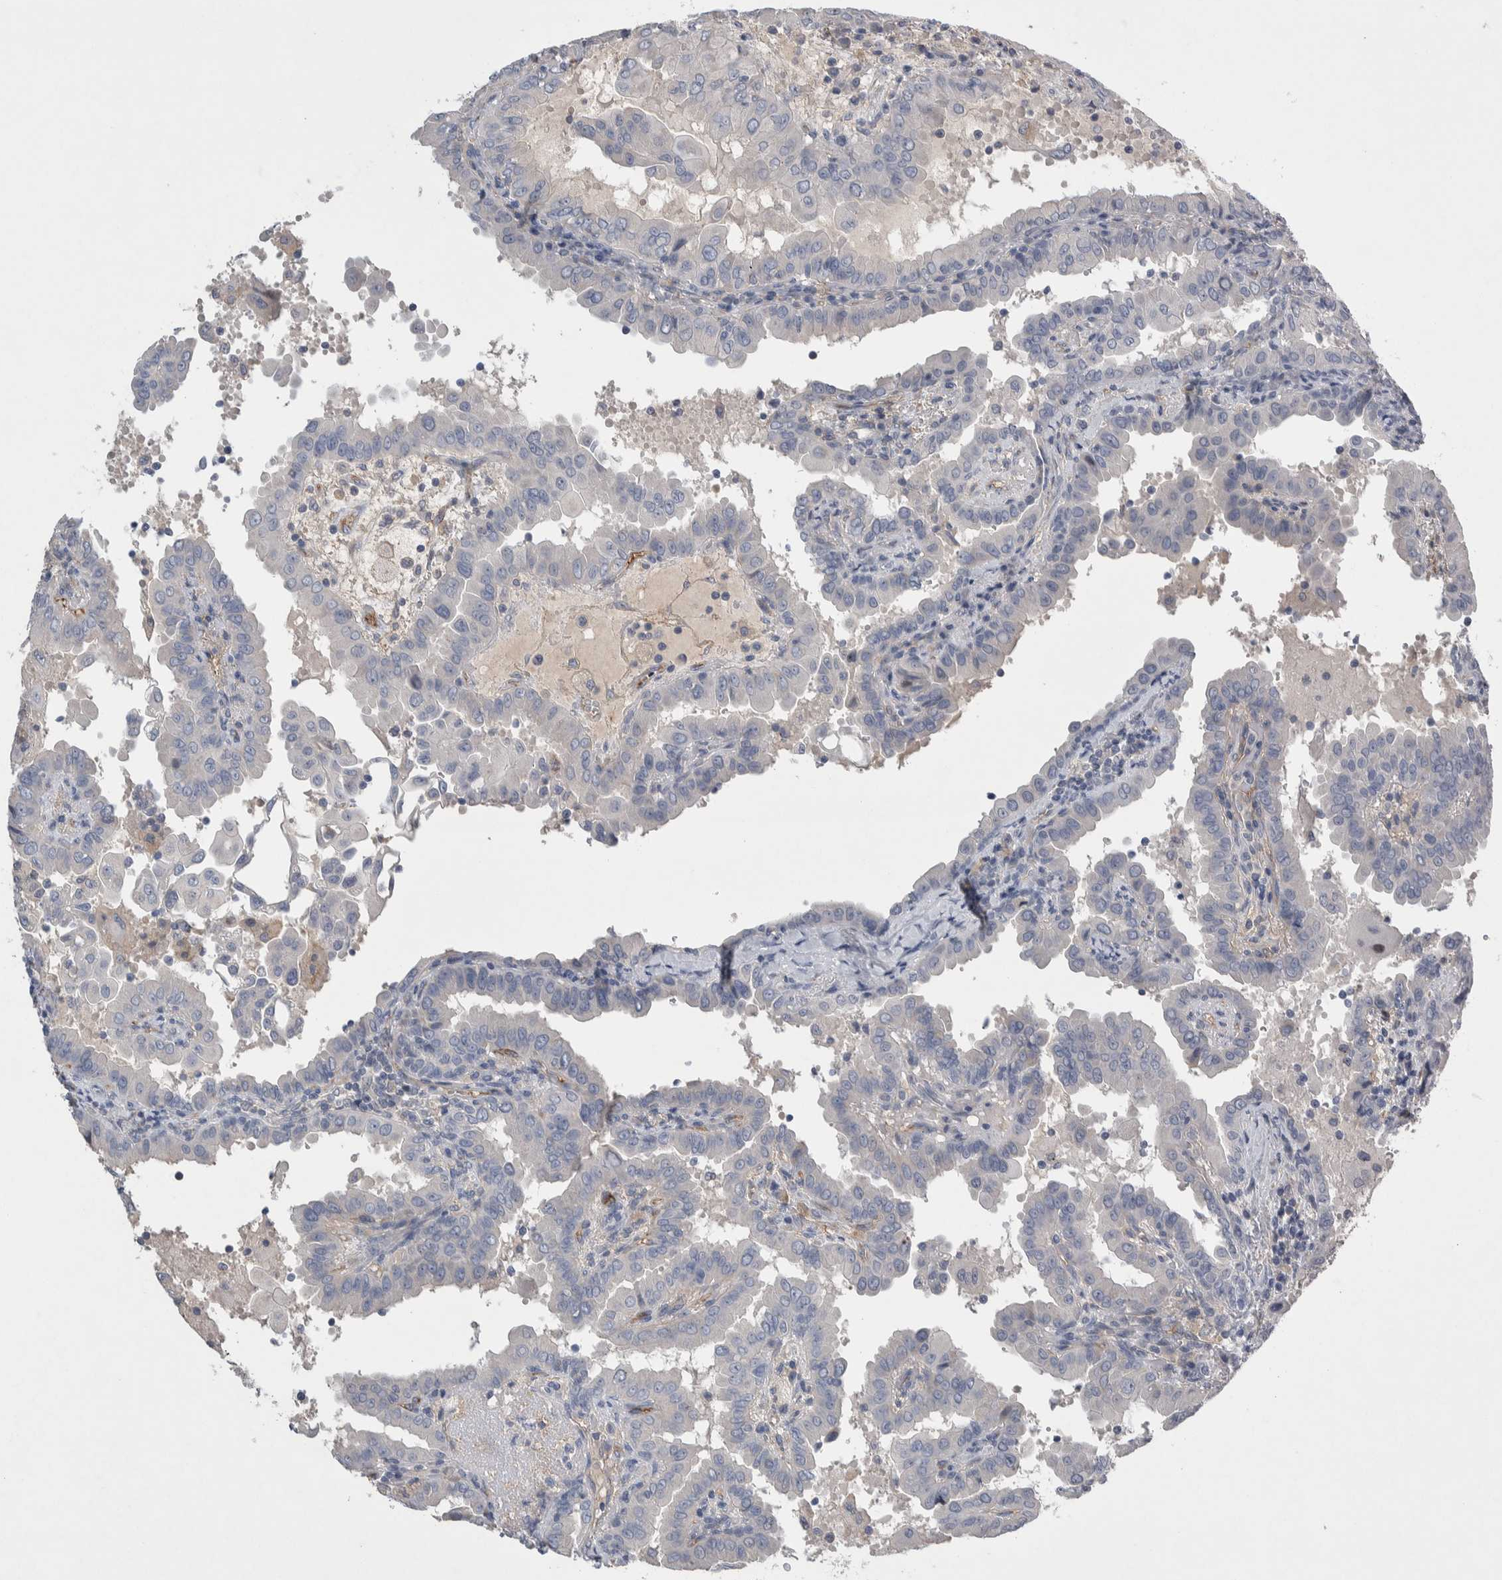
{"staining": {"intensity": "negative", "quantity": "none", "location": "none"}, "tissue": "thyroid cancer", "cell_type": "Tumor cells", "image_type": "cancer", "snomed": [{"axis": "morphology", "description": "Papillary adenocarcinoma, NOS"}, {"axis": "topography", "description": "Thyroid gland"}], "caption": "Immunohistochemical staining of human papillary adenocarcinoma (thyroid) reveals no significant expression in tumor cells.", "gene": "CEP131", "patient": {"sex": "male", "age": 33}}